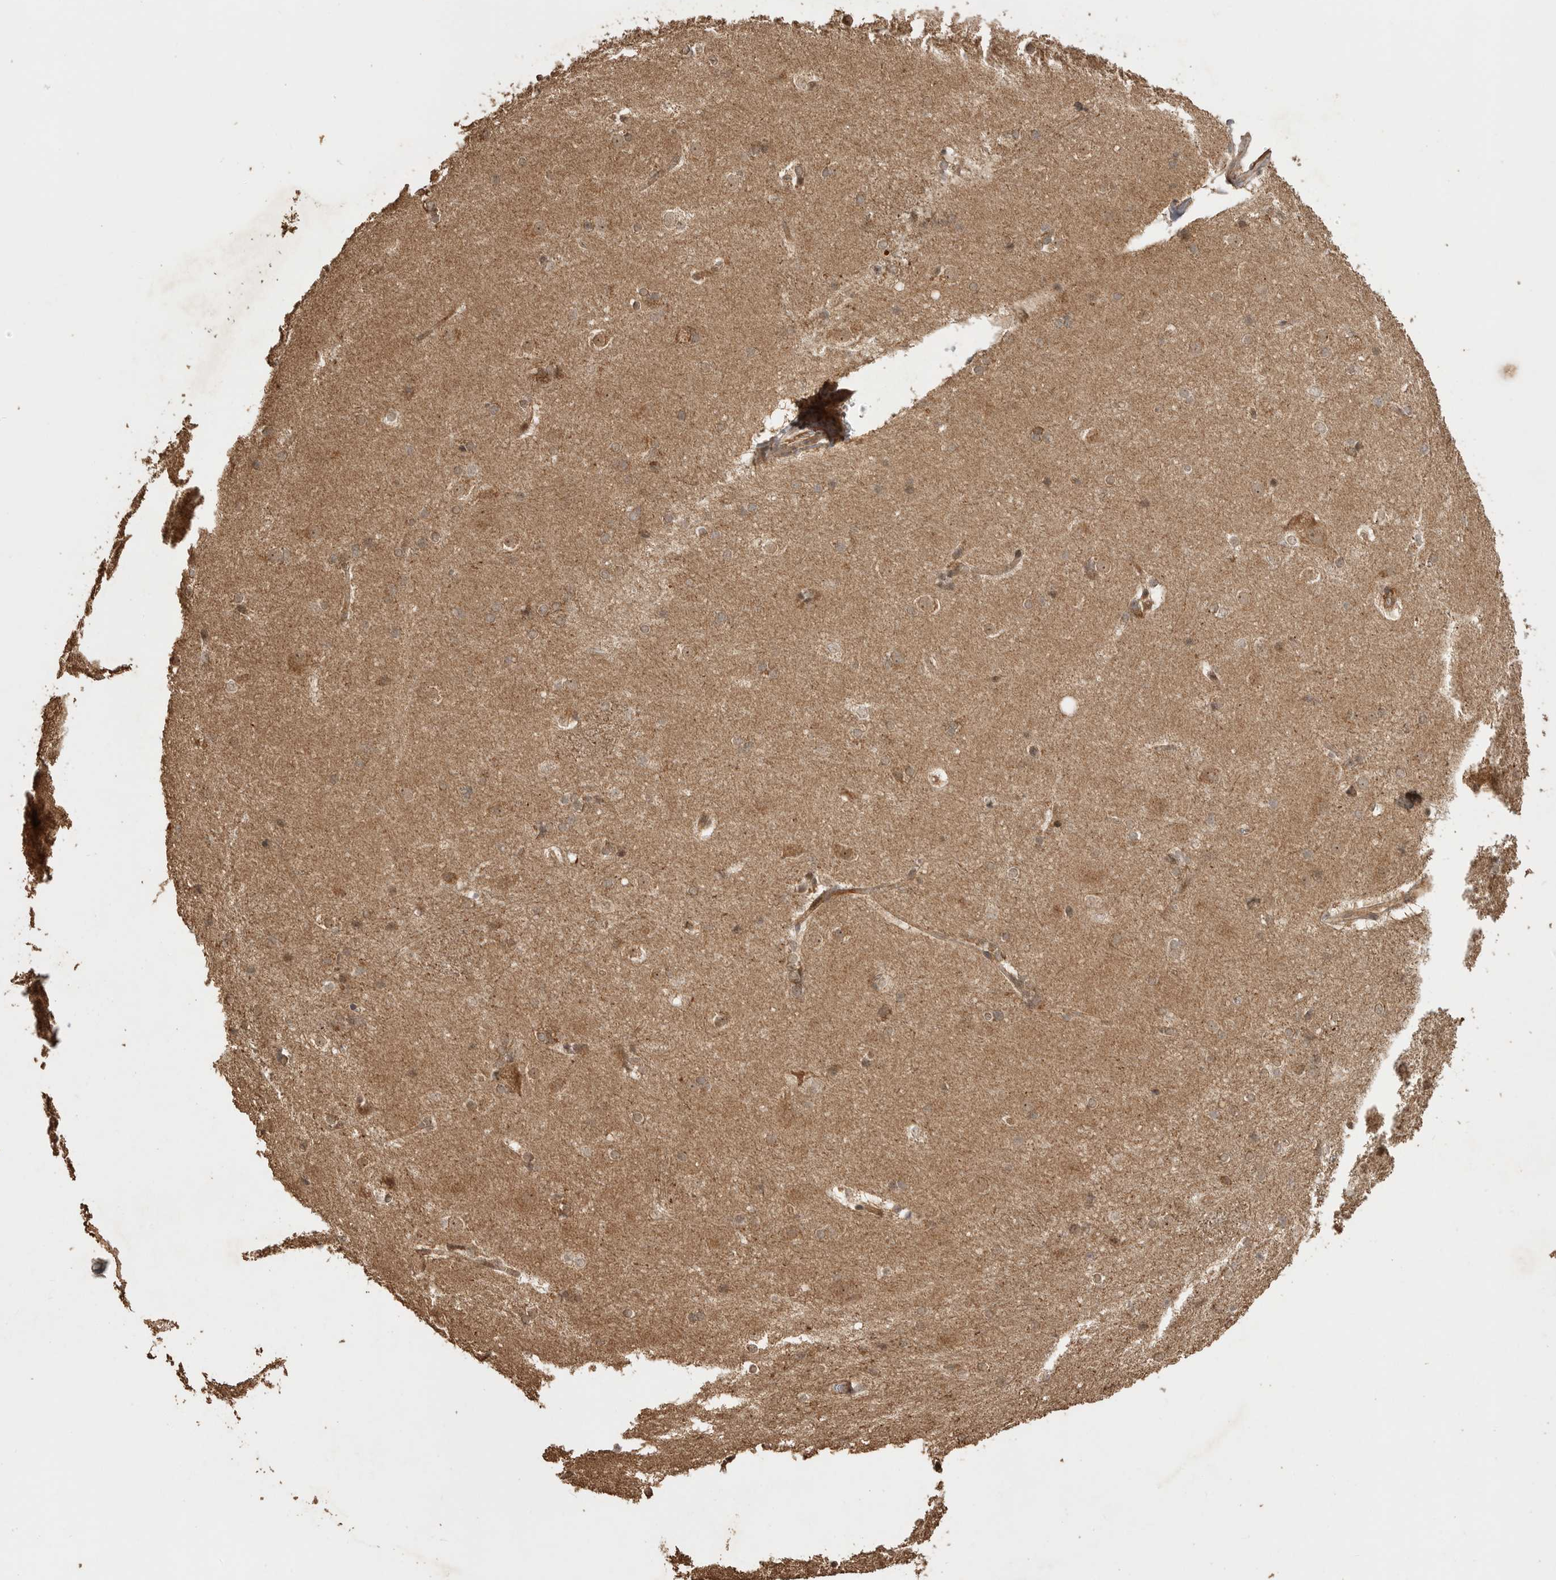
{"staining": {"intensity": "moderate", "quantity": "25%-75%", "location": "cytoplasmic/membranous"}, "tissue": "caudate", "cell_type": "Glial cells", "image_type": "normal", "snomed": [{"axis": "morphology", "description": "Normal tissue, NOS"}, {"axis": "topography", "description": "Lateral ventricle wall"}], "caption": "Immunohistochemical staining of benign human caudate reveals moderate cytoplasmic/membranous protein positivity in about 25%-75% of glial cells.", "gene": "BOC", "patient": {"sex": "female", "age": 19}}